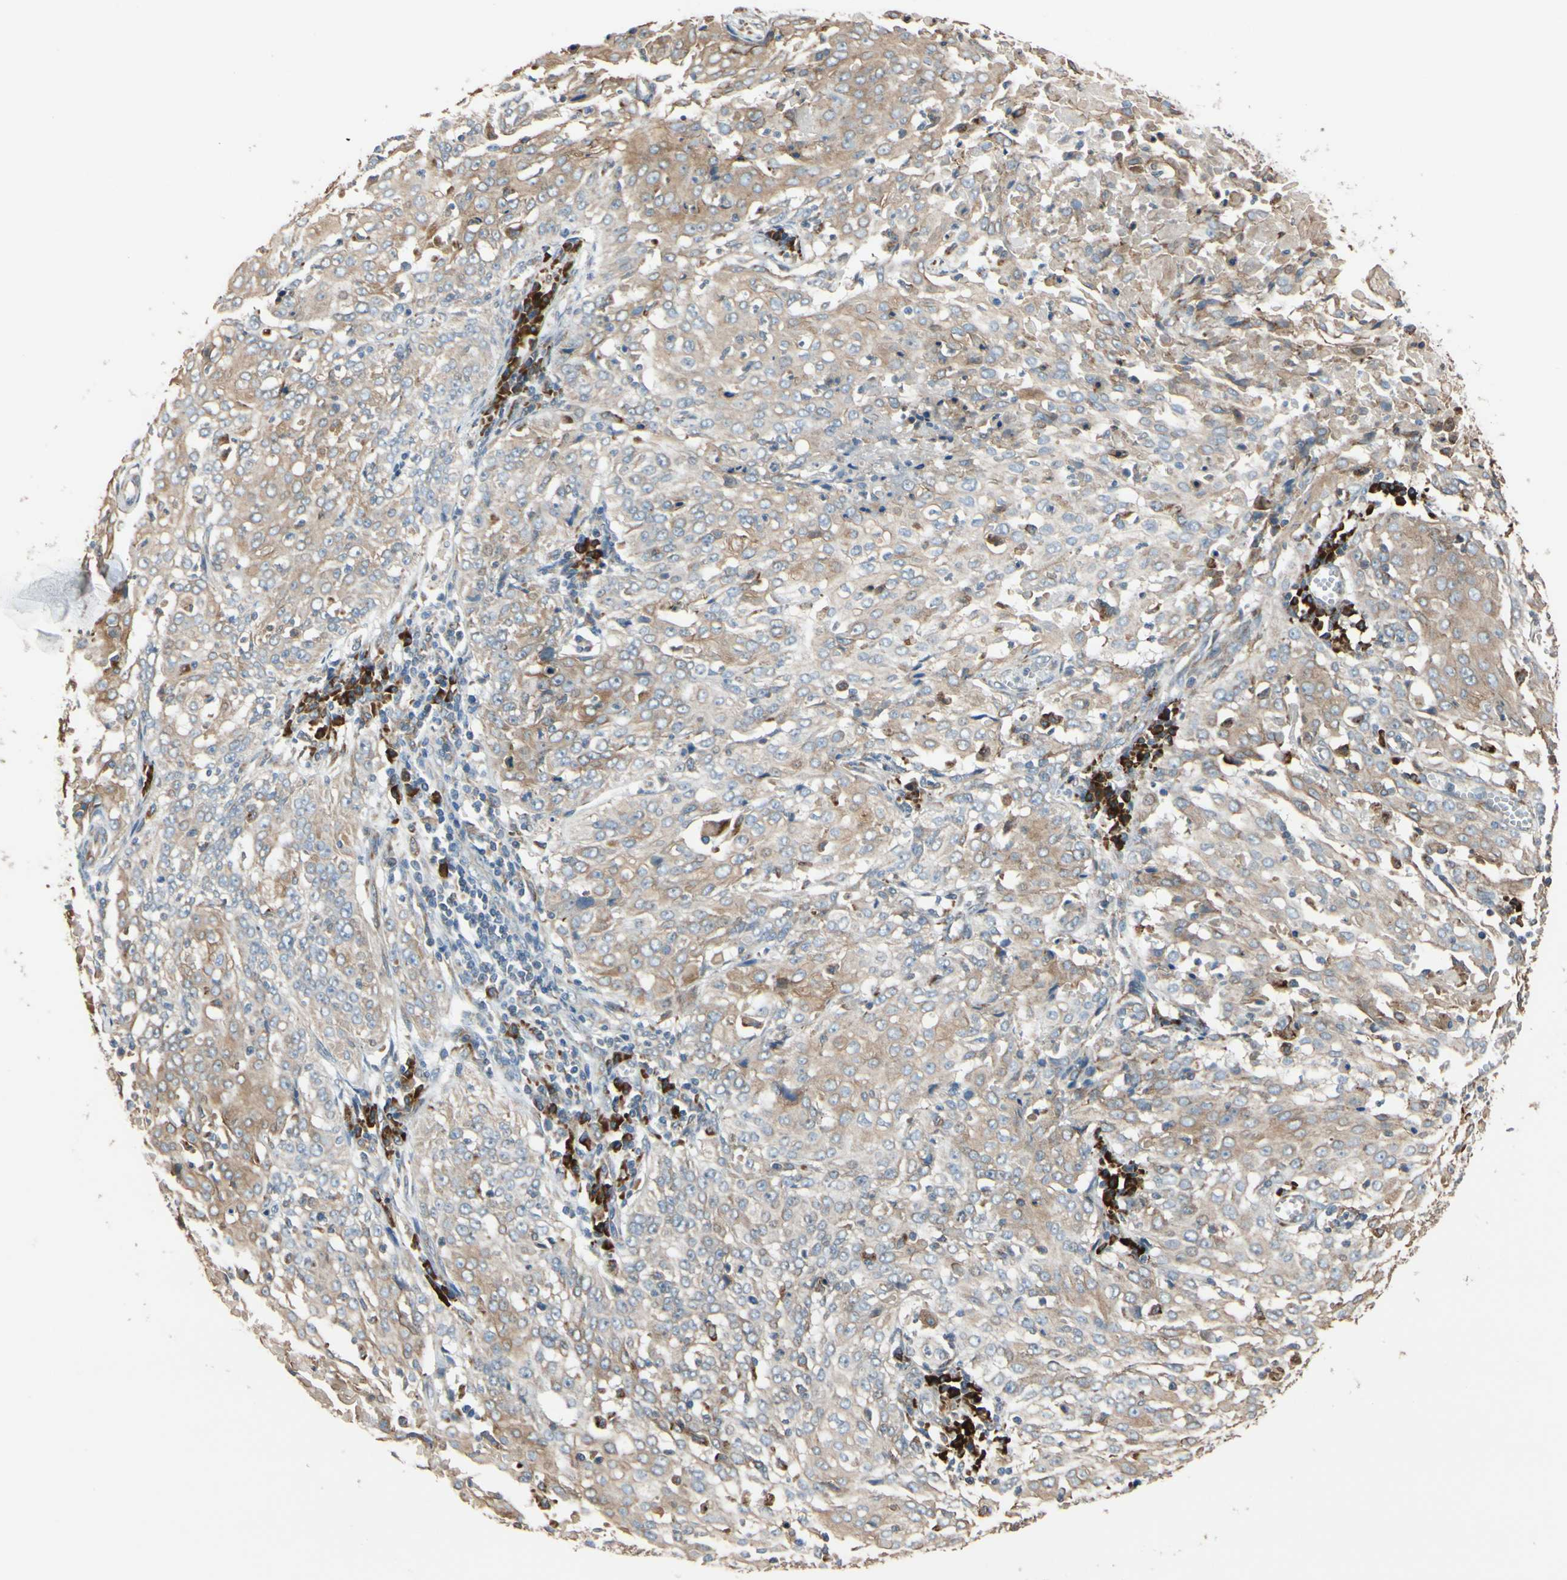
{"staining": {"intensity": "moderate", "quantity": ">75%", "location": "cytoplasmic/membranous"}, "tissue": "cervical cancer", "cell_type": "Tumor cells", "image_type": "cancer", "snomed": [{"axis": "morphology", "description": "Squamous cell carcinoma, NOS"}, {"axis": "topography", "description": "Cervix"}], "caption": "Brown immunohistochemical staining in cervical cancer demonstrates moderate cytoplasmic/membranous staining in about >75% of tumor cells.", "gene": "RPN2", "patient": {"sex": "female", "age": 39}}